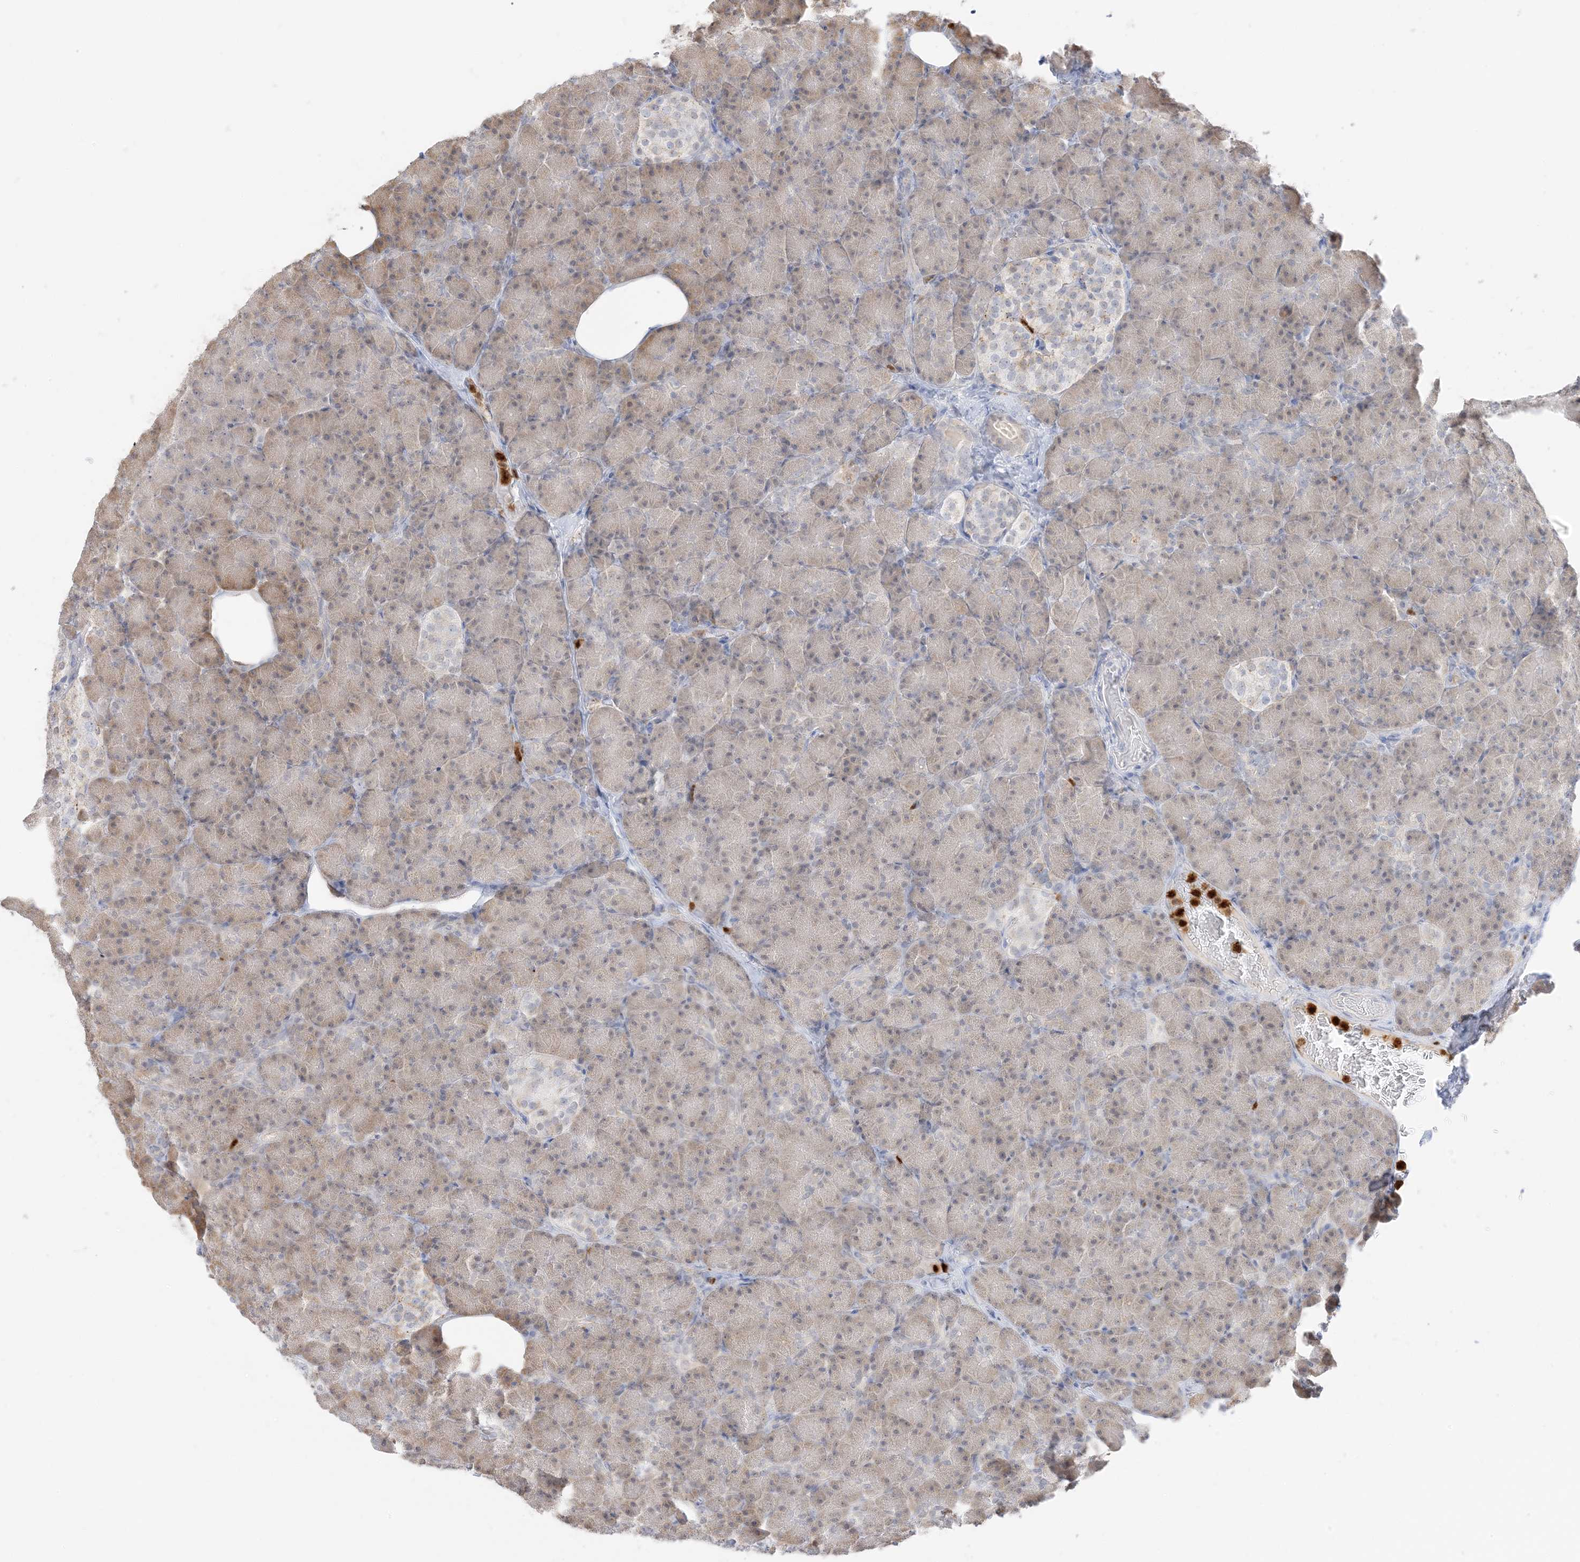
{"staining": {"intensity": "weak", "quantity": "<25%", "location": "cytoplasmic/membranous"}, "tissue": "pancreas", "cell_type": "Exocrine glandular cells", "image_type": "normal", "snomed": [{"axis": "morphology", "description": "Normal tissue, NOS"}, {"axis": "topography", "description": "Pancreas"}], "caption": "Immunohistochemistry (IHC) photomicrograph of normal pancreas: human pancreas stained with DAB (3,3'-diaminobenzidine) demonstrates no significant protein expression in exocrine glandular cells.", "gene": "GCA", "patient": {"sex": "female", "age": 43}}